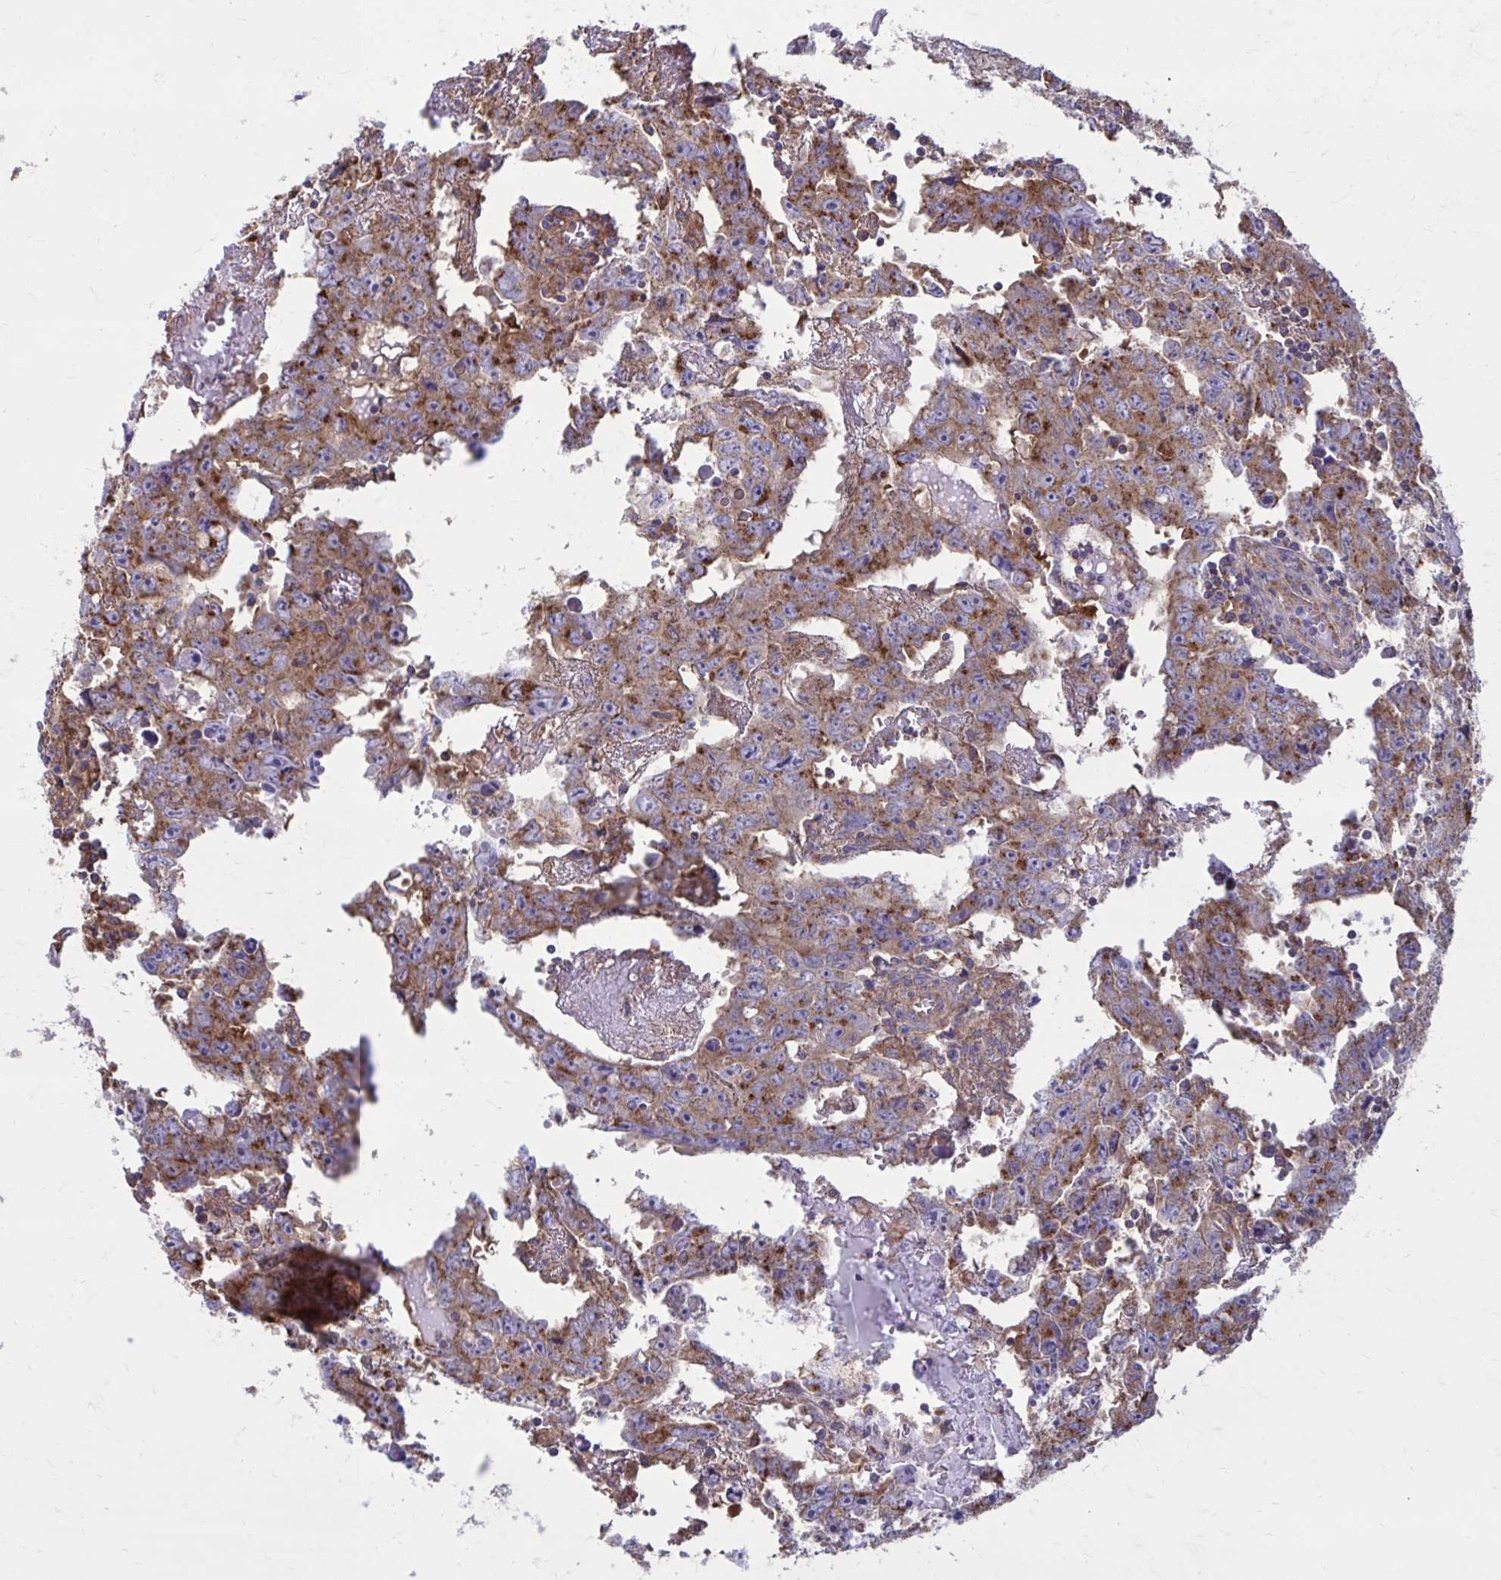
{"staining": {"intensity": "moderate", "quantity": ">75%", "location": "cytoplasmic/membranous"}, "tissue": "testis cancer", "cell_type": "Tumor cells", "image_type": "cancer", "snomed": [{"axis": "morphology", "description": "Carcinoma, Embryonal, NOS"}, {"axis": "topography", "description": "Testis"}], "caption": "Immunohistochemistry (IHC) of testis embryonal carcinoma shows medium levels of moderate cytoplasmic/membranous positivity in about >75% of tumor cells.", "gene": "CLTA", "patient": {"sex": "male", "age": 22}}